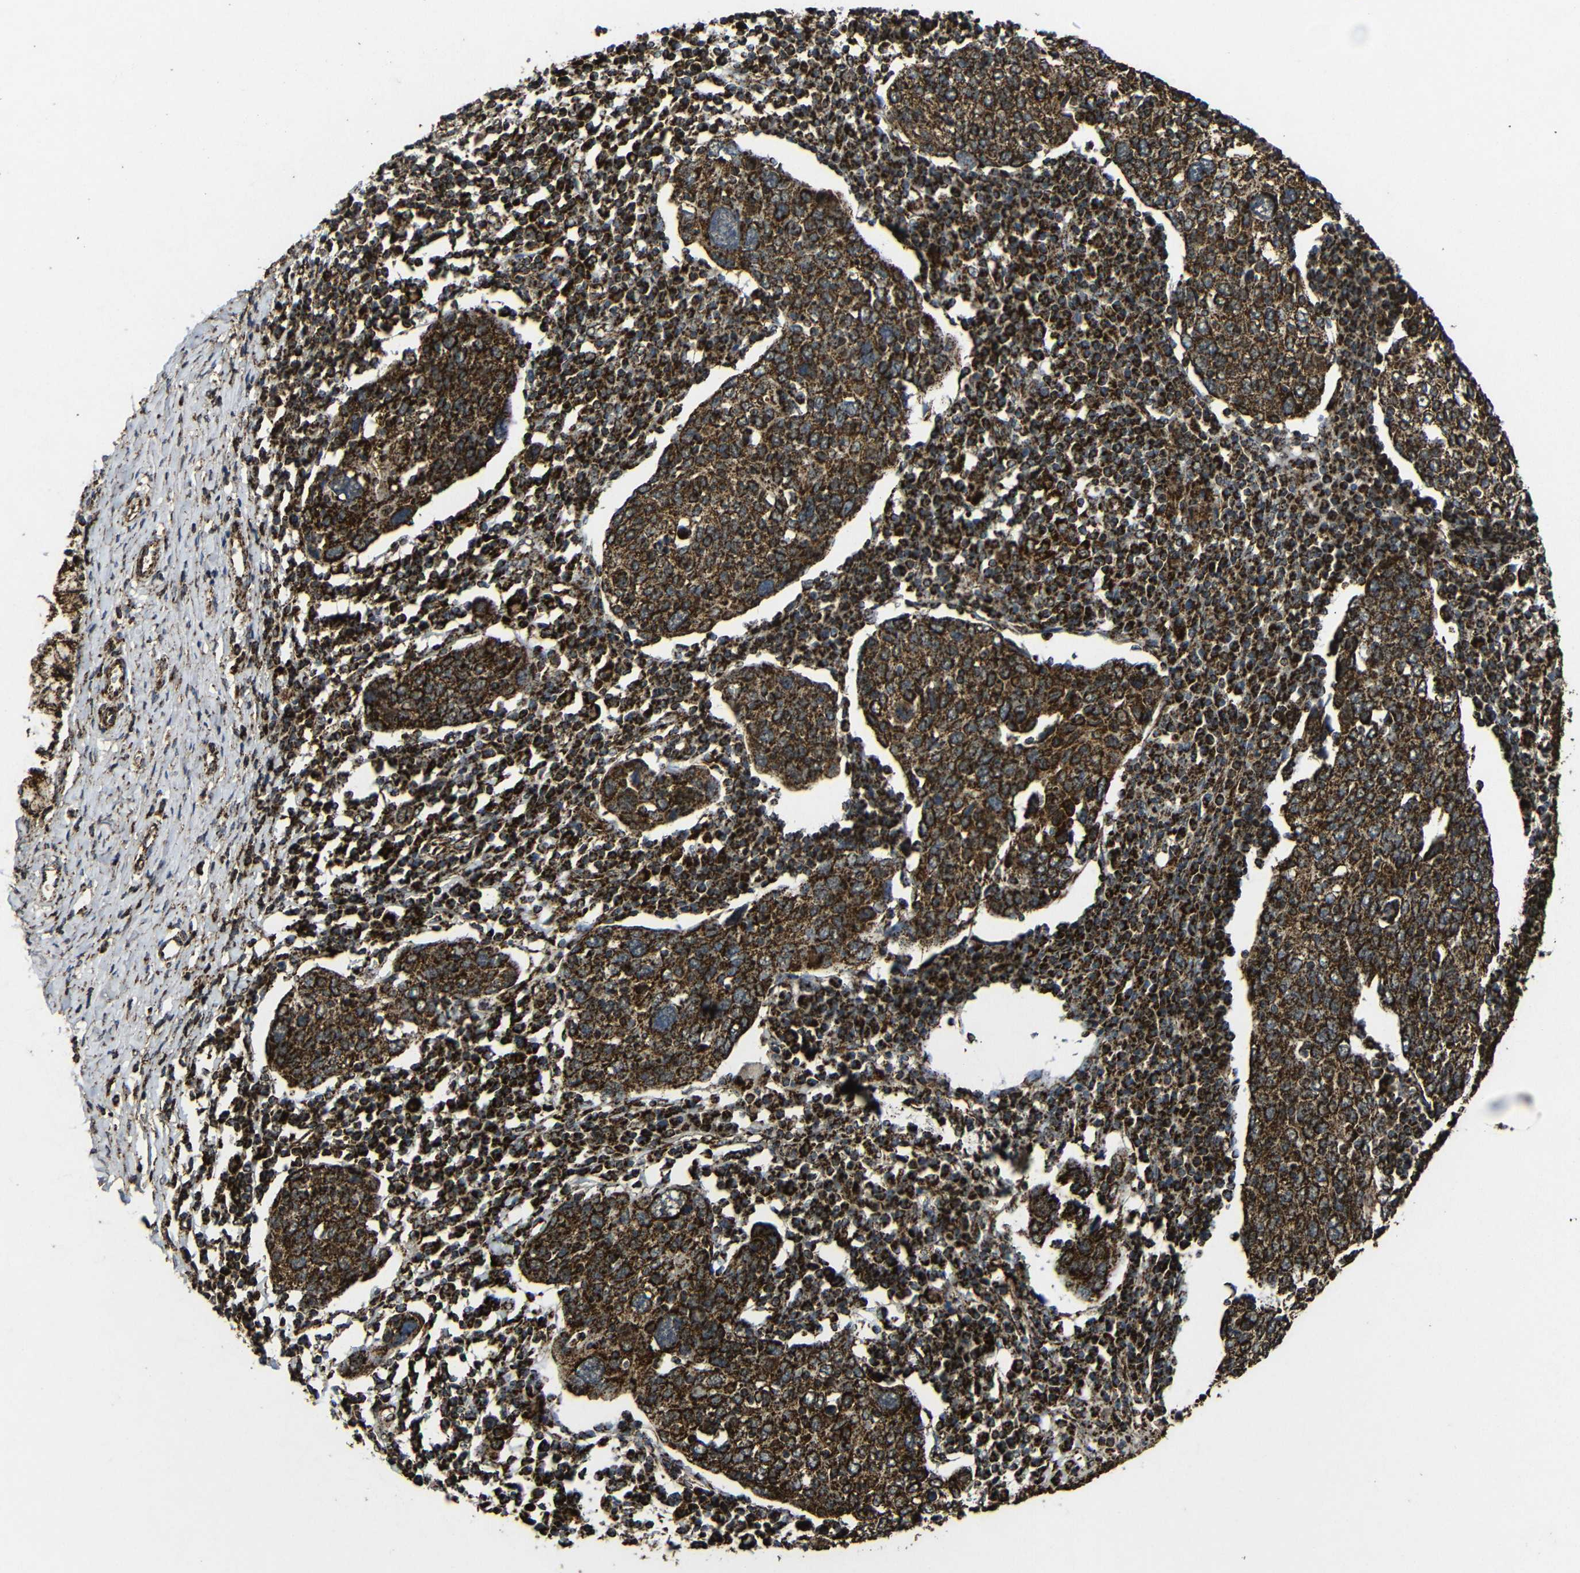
{"staining": {"intensity": "strong", "quantity": ">75%", "location": "cytoplasmic/membranous"}, "tissue": "cervical cancer", "cell_type": "Tumor cells", "image_type": "cancer", "snomed": [{"axis": "morphology", "description": "Squamous cell carcinoma, NOS"}, {"axis": "topography", "description": "Cervix"}], "caption": "This is a micrograph of IHC staining of cervical squamous cell carcinoma, which shows strong staining in the cytoplasmic/membranous of tumor cells.", "gene": "ATP5F1A", "patient": {"sex": "female", "age": 40}}